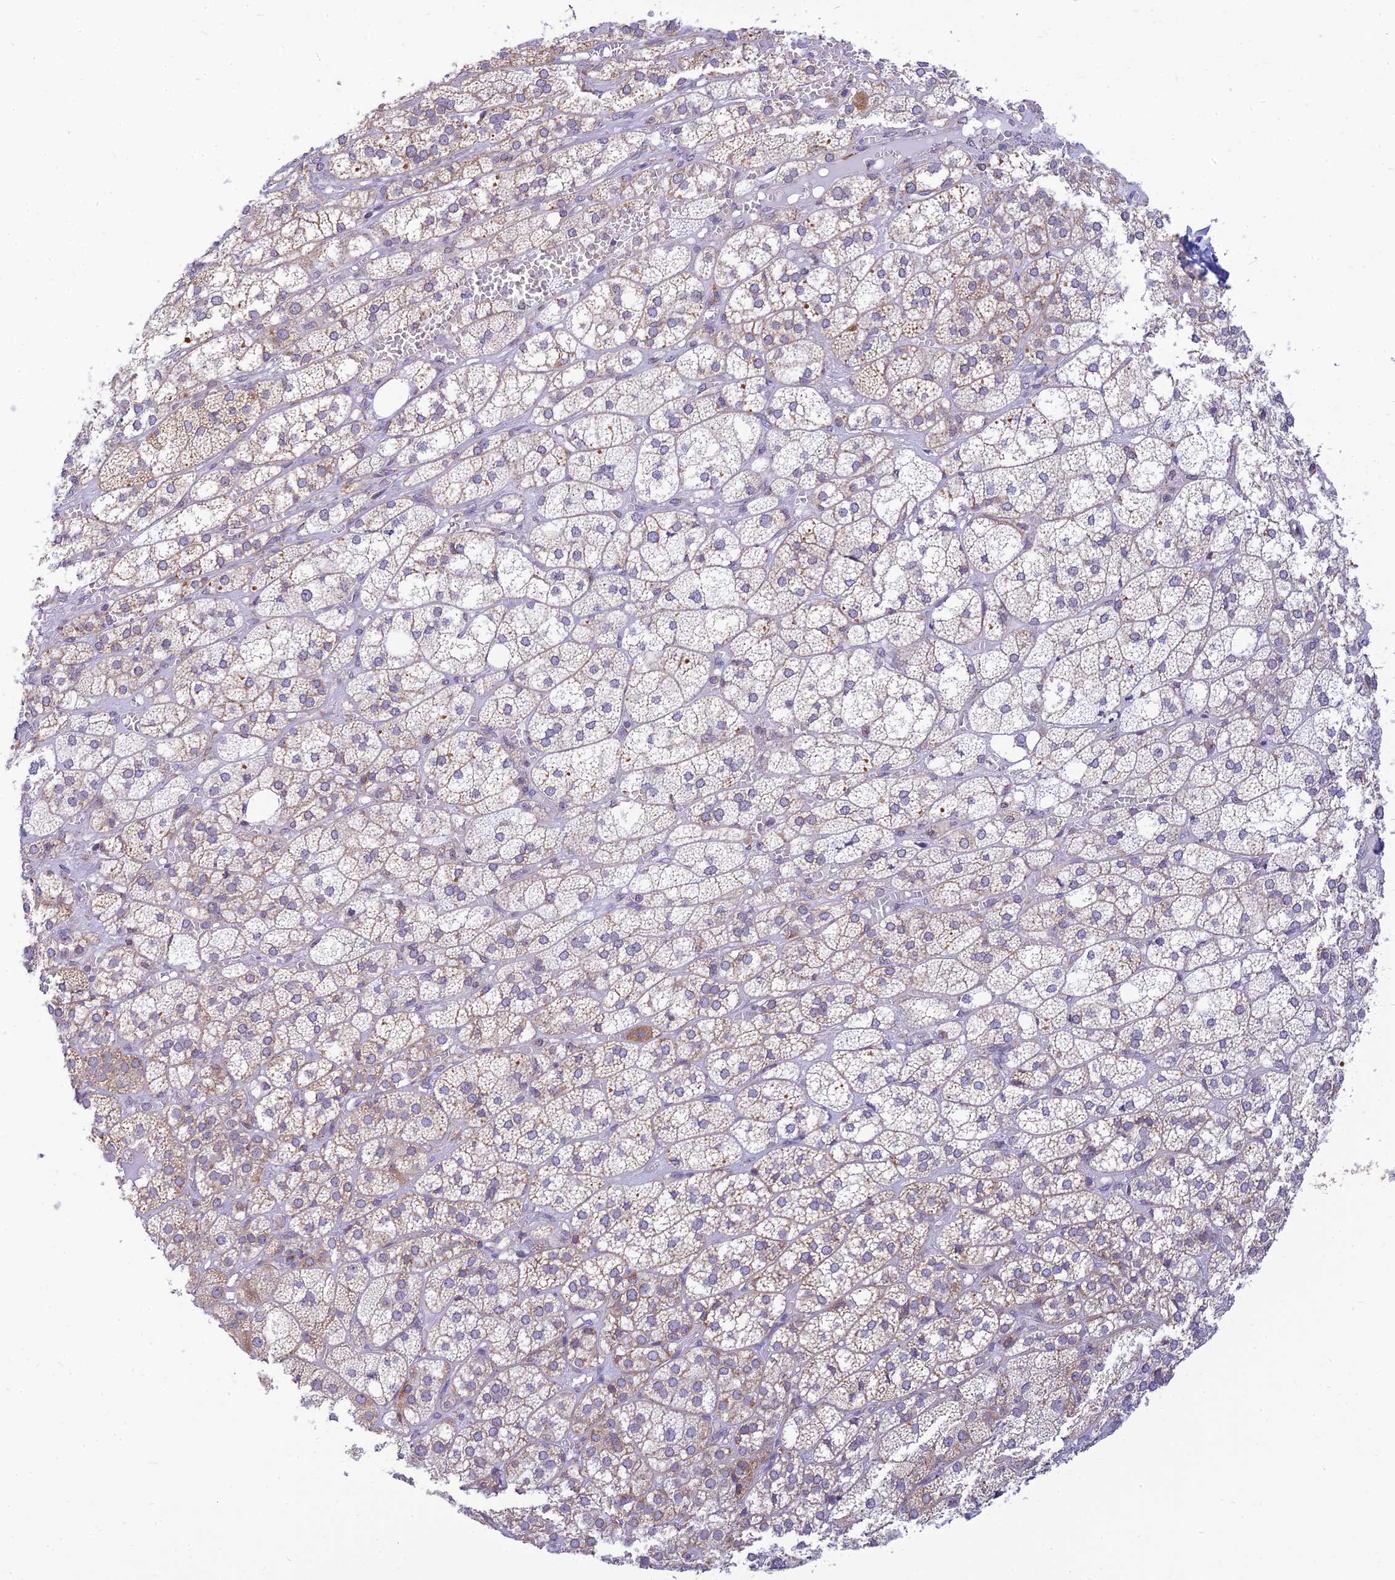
{"staining": {"intensity": "moderate", "quantity": "<25%", "location": "cytoplasmic/membranous"}, "tissue": "adrenal gland", "cell_type": "Glandular cells", "image_type": "normal", "snomed": [{"axis": "morphology", "description": "Normal tissue, NOS"}, {"axis": "topography", "description": "Adrenal gland"}], "caption": "A histopathology image of adrenal gland stained for a protein exhibits moderate cytoplasmic/membranous brown staining in glandular cells. The protein is shown in brown color, while the nuclei are stained blue.", "gene": "HOOK2", "patient": {"sex": "female", "age": 61}}